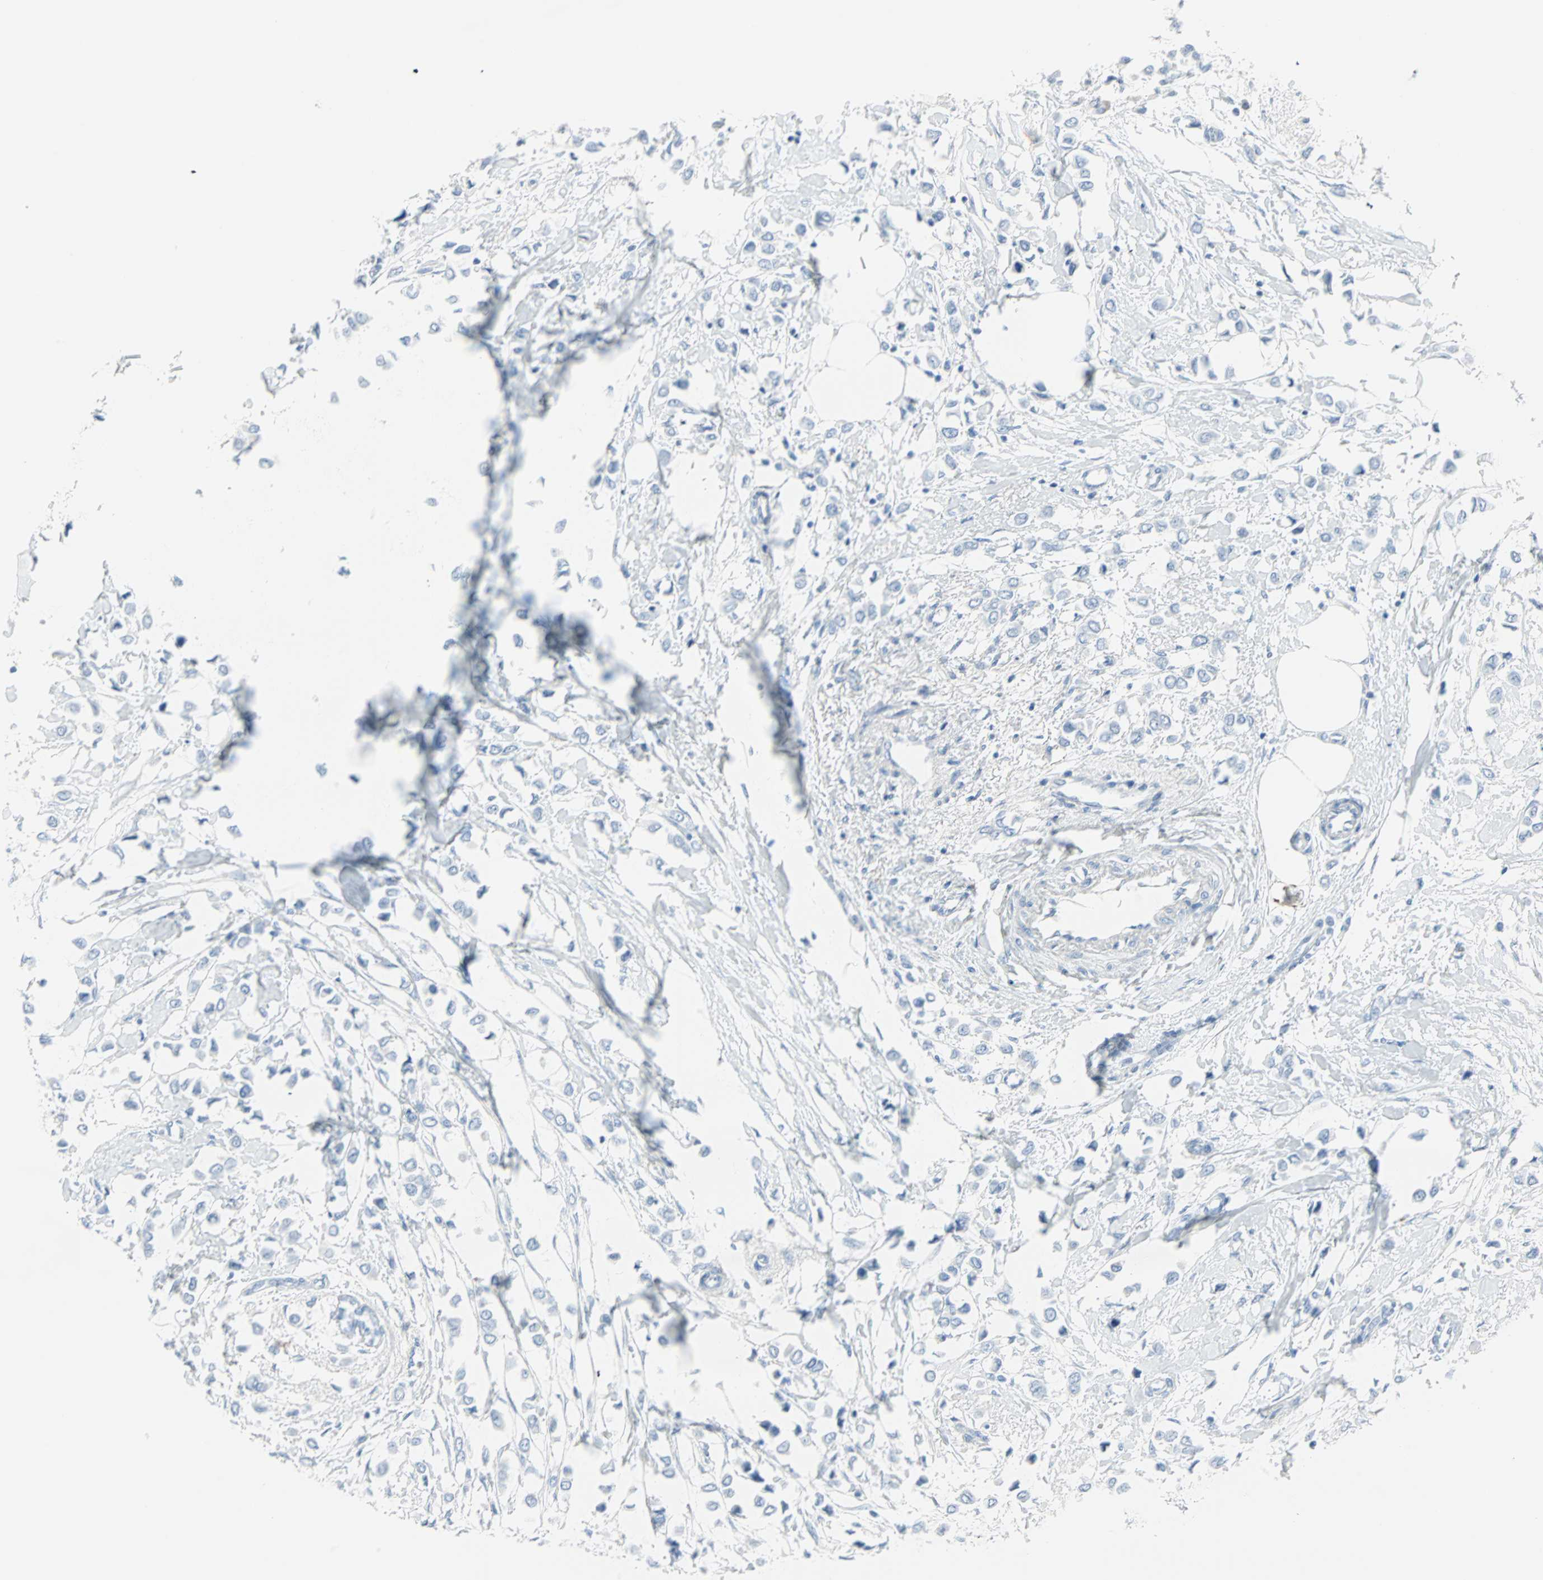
{"staining": {"intensity": "negative", "quantity": "none", "location": "none"}, "tissue": "breast cancer", "cell_type": "Tumor cells", "image_type": "cancer", "snomed": [{"axis": "morphology", "description": "Lobular carcinoma"}, {"axis": "topography", "description": "Breast"}], "caption": "DAB immunohistochemical staining of breast cancer displays no significant positivity in tumor cells. Nuclei are stained in blue.", "gene": "STX1A", "patient": {"sex": "female", "age": 51}}